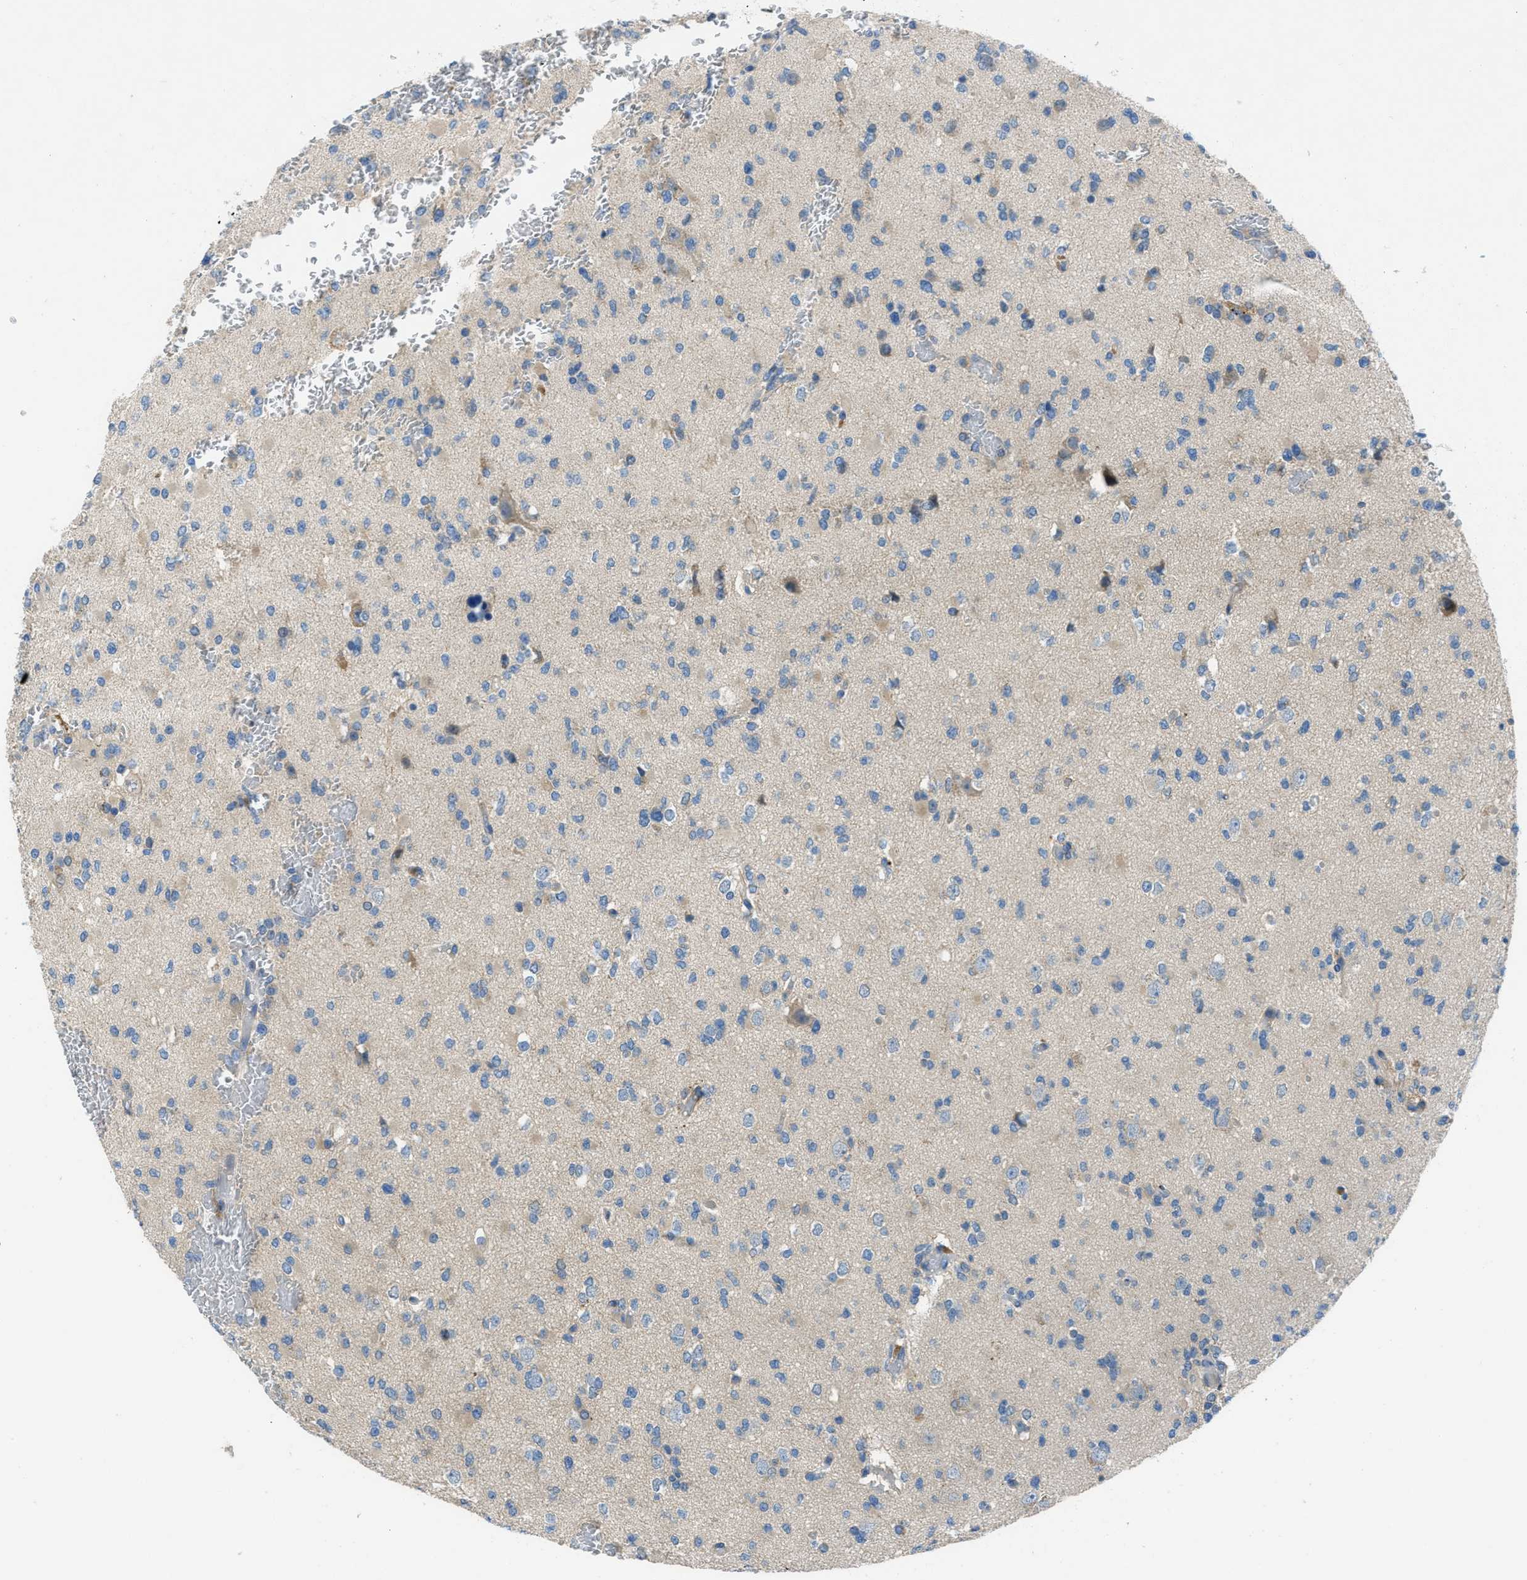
{"staining": {"intensity": "negative", "quantity": "none", "location": "none"}, "tissue": "glioma", "cell_type": "Tumor cells", "image_type": "cancer", "snomed": [{"axis": "morphology", "description": "Glioma, malignant, Low grade"}, {"axis": "topography", "description": "Brain"}], "caption": "A histopathology image of low-grade glioma (malignant) stained for a protein demonstrates no brown staining in tumor cells.", "gene": "MAP3K20", "patient": {"sex": "female", "age": 22}}